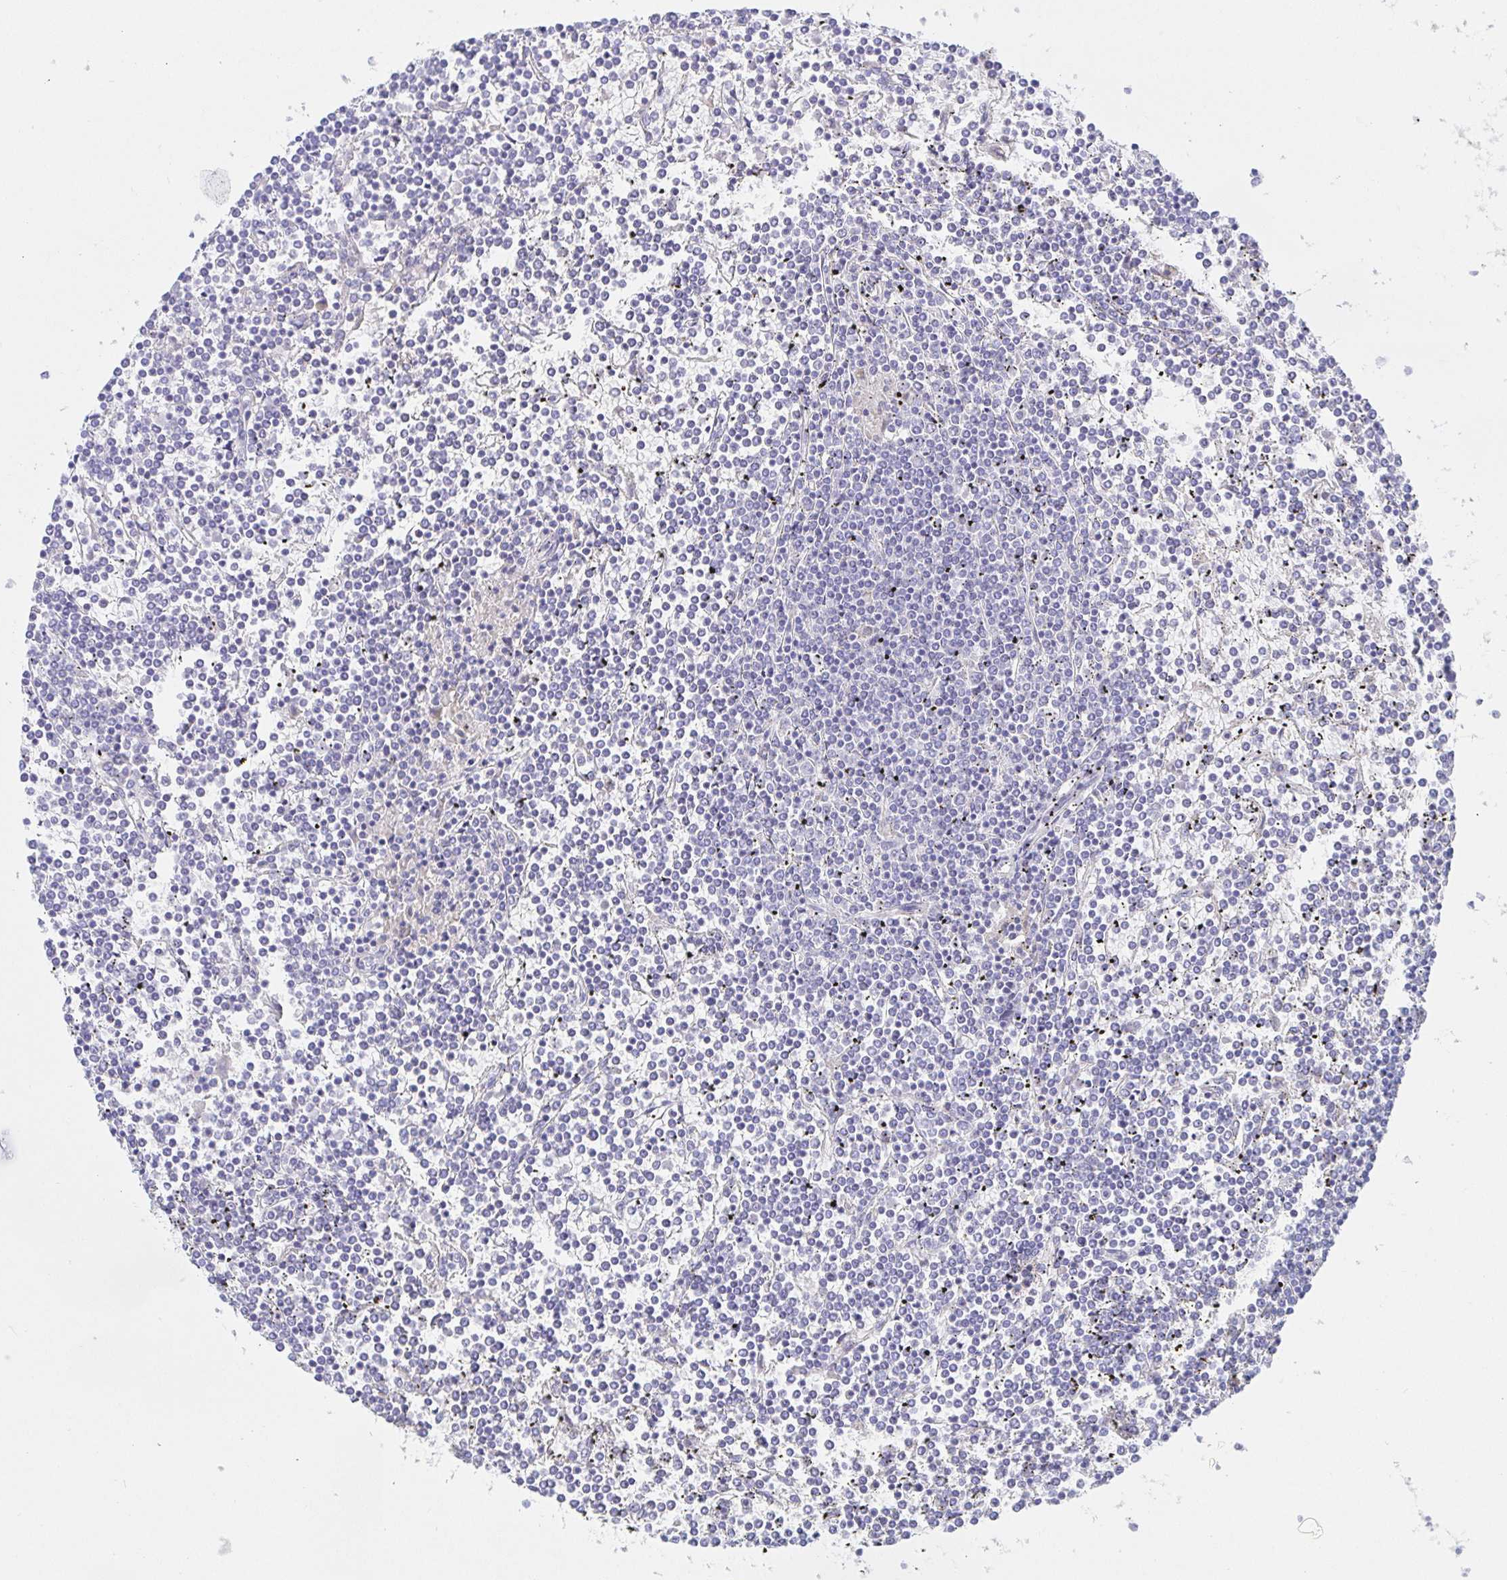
{"staining": {"intensity": "negative", "quantity": "none", "location": "none"}, "tissue": "lymphoma", "cell_type": "Tumor cells", "image_type": "cancer", "snomed": [{"axis": "morphology", "description": "Malignant lymphoma, non-Hodgkin's type, Low grade"}, {"axis": "topography", "description": "Spleen"}], "caption": "Tumor cells show no significant protein positivity in lymphoma. Nuclei are stained in blue.", "gene": "SIAH3", "patient": {"sex": "female", "age": 19}}